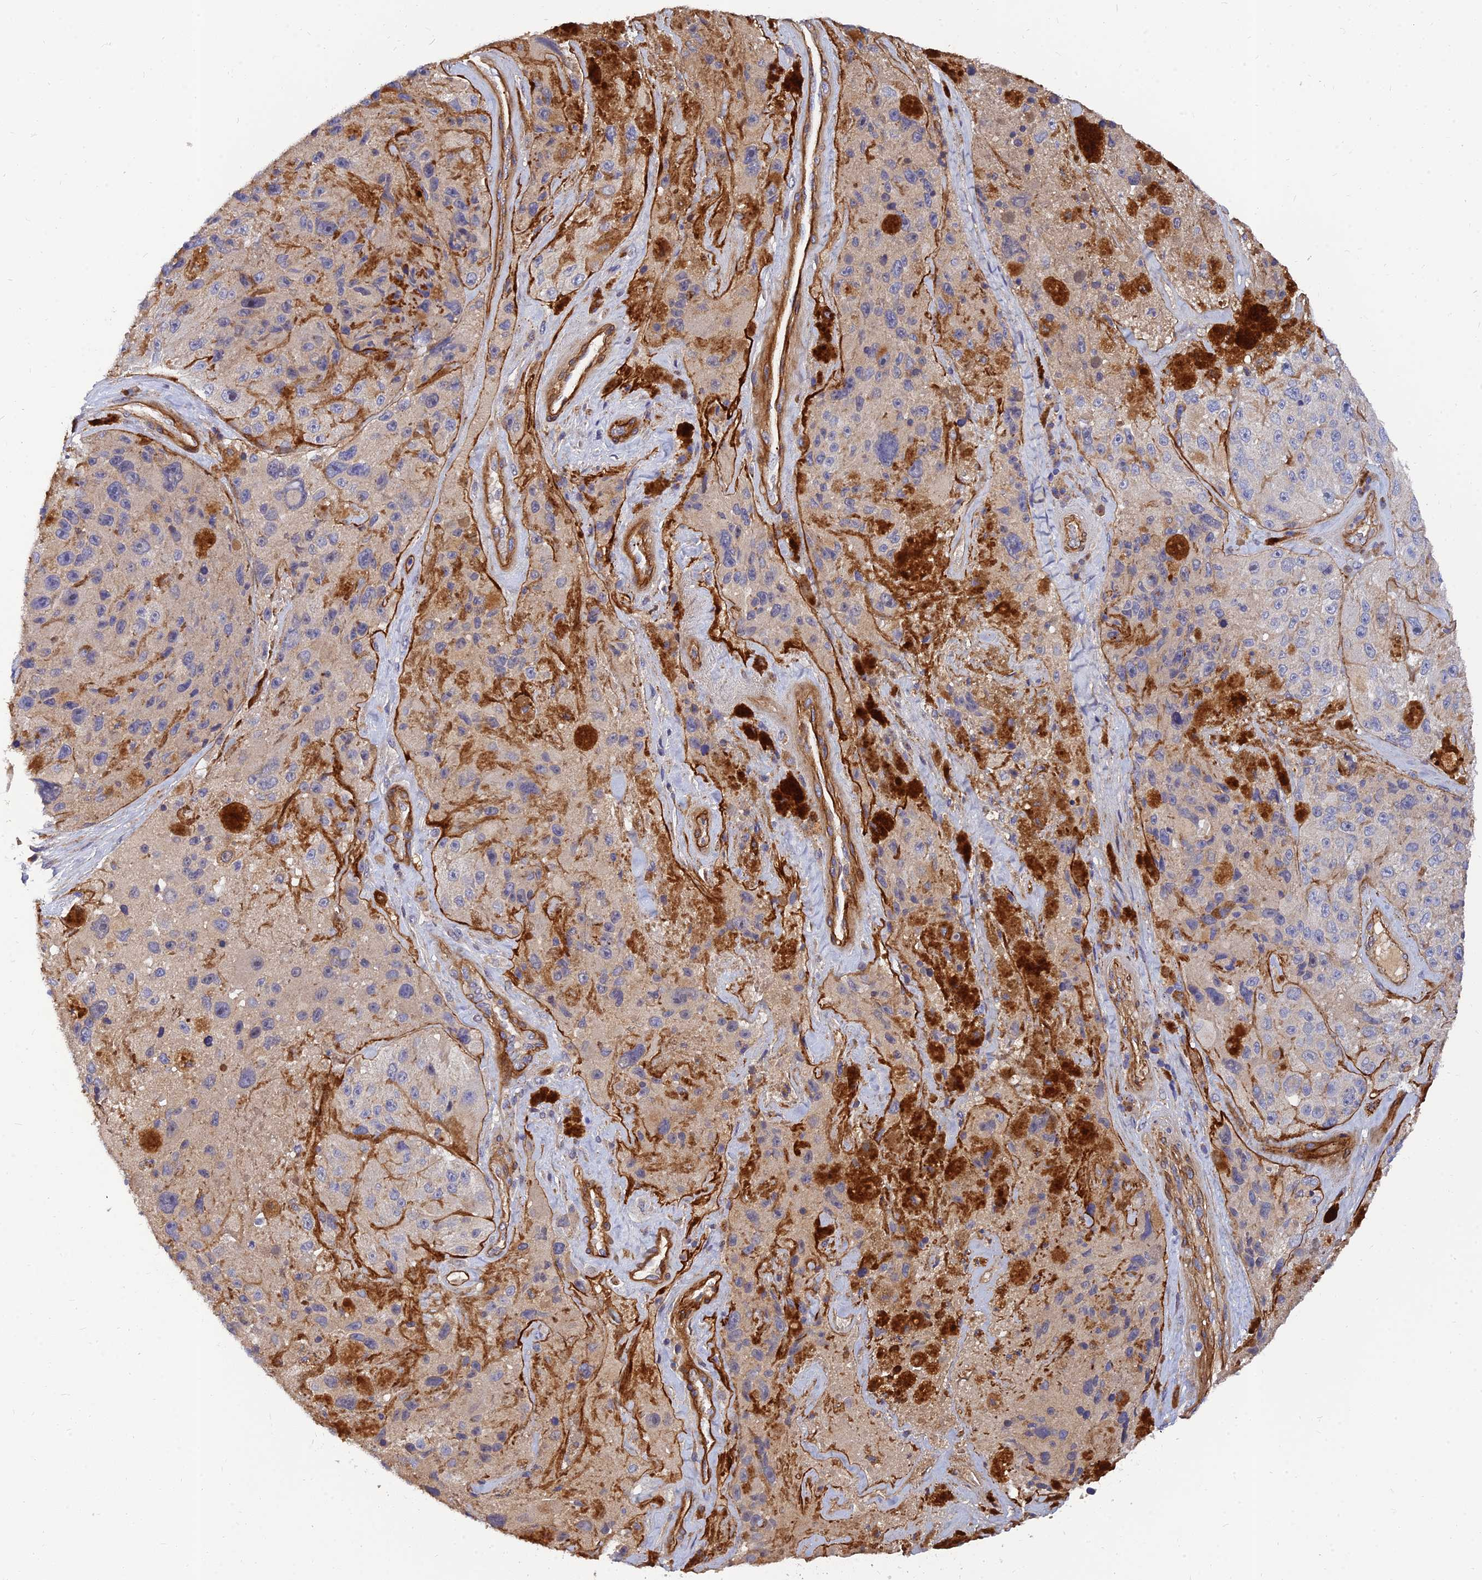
{"staining": {"intensity": "negative", "quantity": "none", "location": "none"}, "tissue": "melanoma", "cell_type": "Tumor cells", "image_type": "cancer", "snomed": [{"axis": "morphology", "description": "Malignant melanoma, Metastatic site"}, {"axis": "topography", "description": "Lymph node"}], "caption": "Immunohistochemistry of human malignant melanoma (metastatic site) displays no expression in tumor cells.", "gene": "MRPL35", "patient": {"sex": "male", "age": 62}}